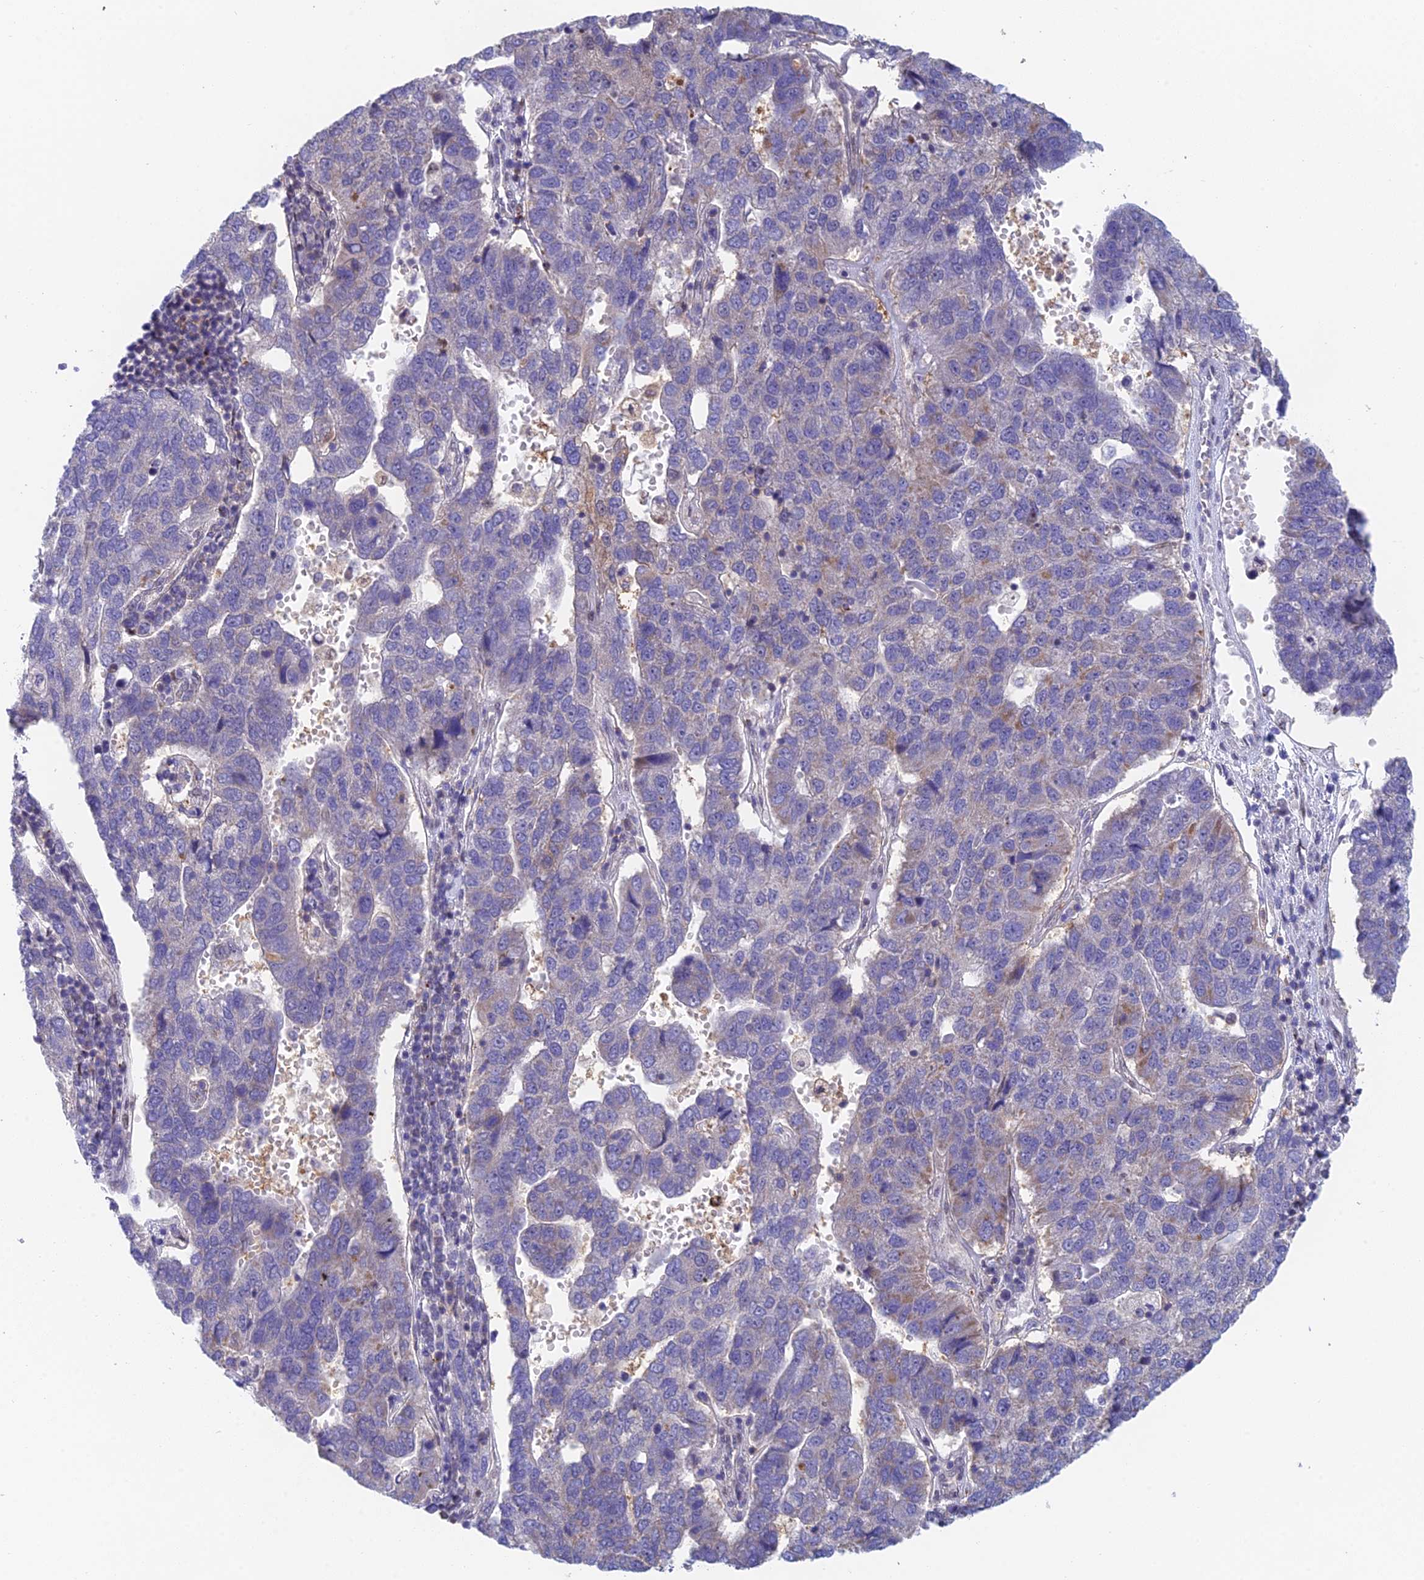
{"staining": {"intensity": "weak", "quantity": "<25%", "location": "cytoplasmic/membranous"}, "tissue": "pancreatic cancer", "cell_type": "Tumor cells", "image_type": "cancer", "snomed": [{"axis": "morphology", "description": "Adenocarcinoma, NOS"}, {"axis": "topography", "description": "Pancreas"}], "caption": "The immunohistochemistry (IHC) micrograph has no significant expression in tumor cells of pancreatic cancer tissue.", "gene": "MRPL17", "patient": {"sex": "female", "age": 61}}